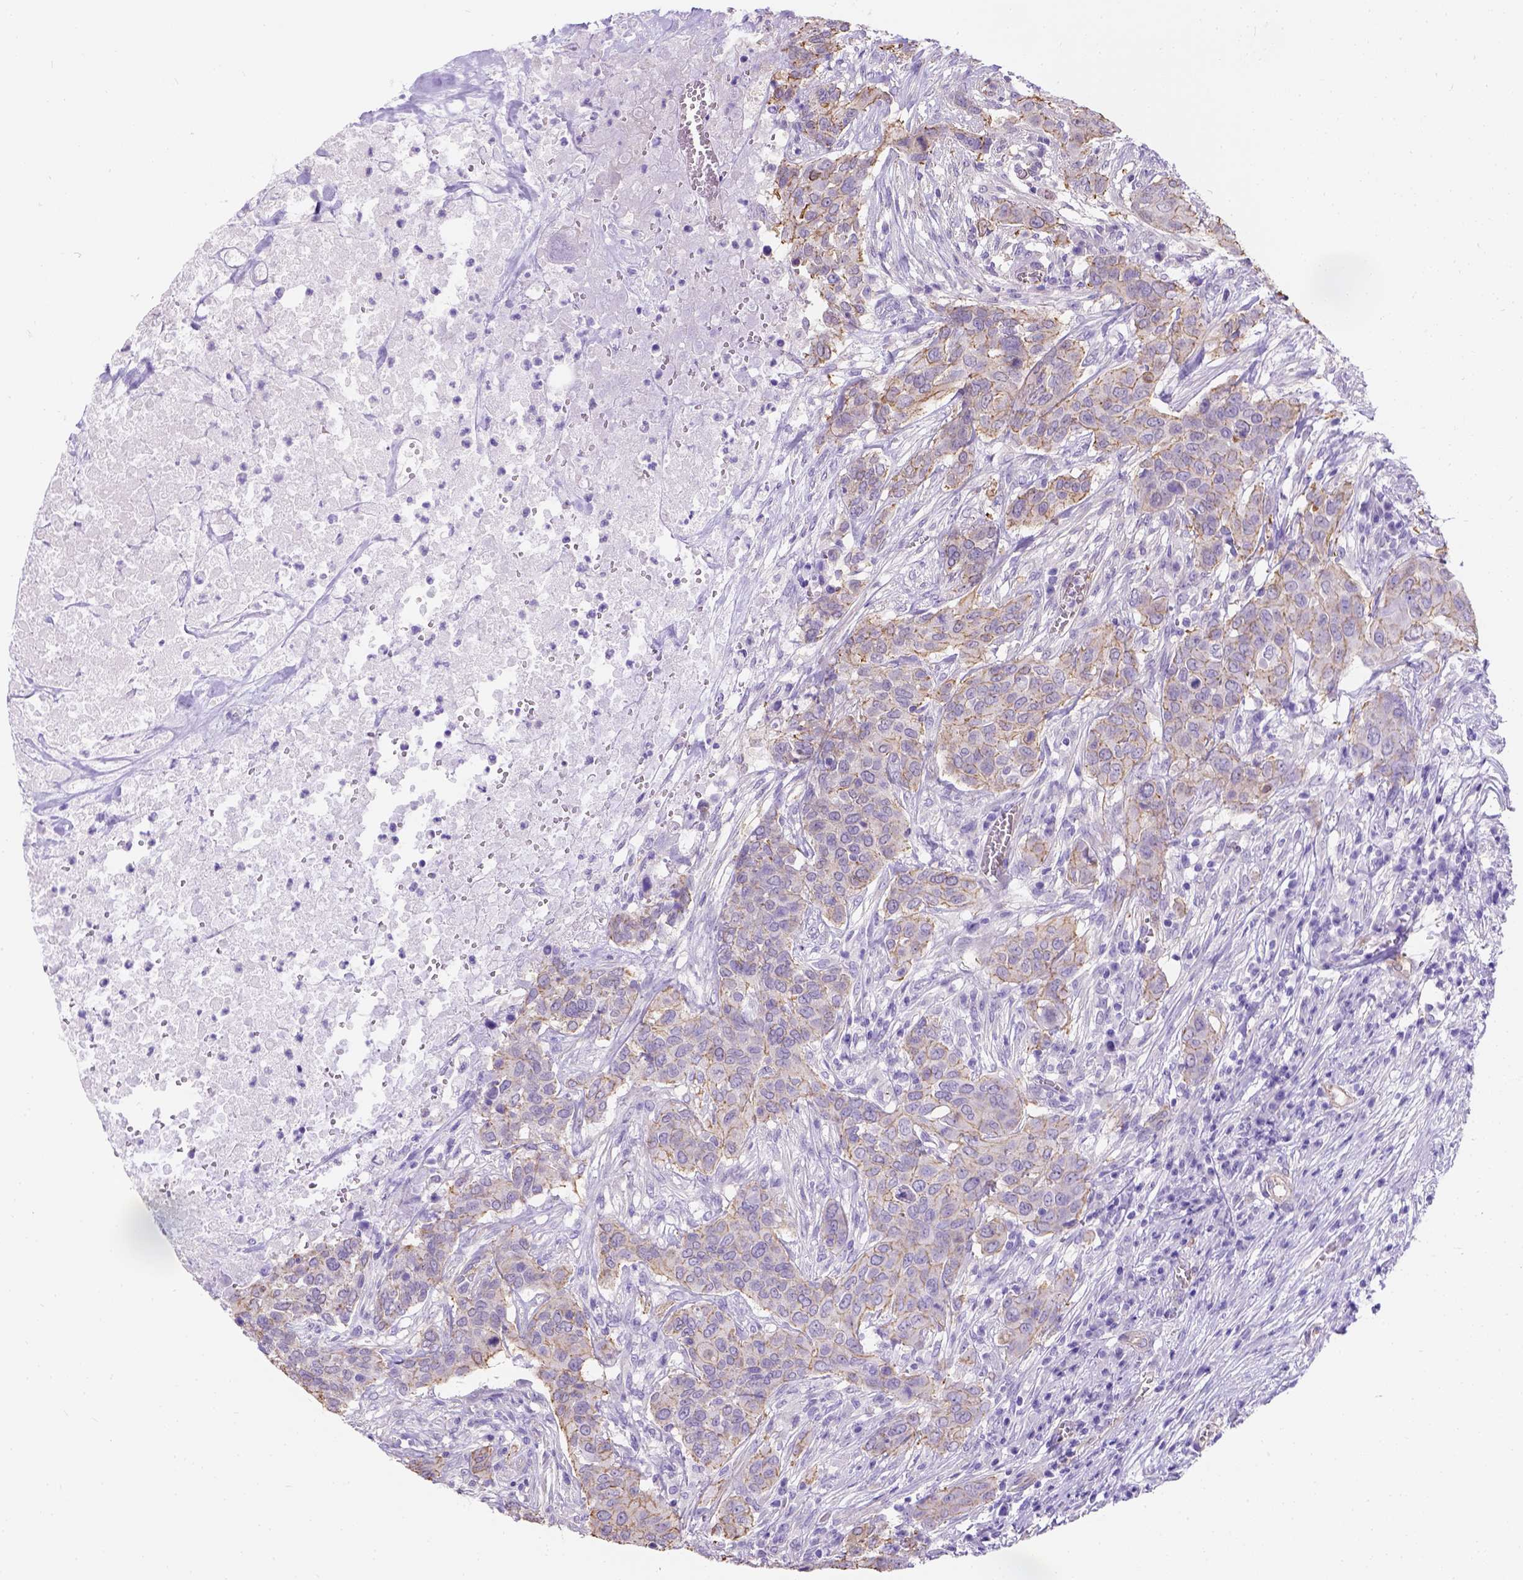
{"staining": {"intensity": "moderate", "quantity": "25%-75%", "location": "cytoplasmic/membranous"}, "tissue": "urothelial cancer", "cell_type": "Tumor cells", "image_type": "cancer", "snomed": [{"axis": "morphology", "description": "Urothelial carcinoma, NOS"}, {"axis": "morphology", "description": "Urothelial carcinoma, High grade"}, {"axis": "topography", "description": "Urinary bladder"}], "caption": "A brown stain highlights moderate cytoplasmic/membranous positivity of a protein in human urothelial cancer tumor cells.", "gene": "PHF7", "patient": {"sex": "male", "age": 63}}